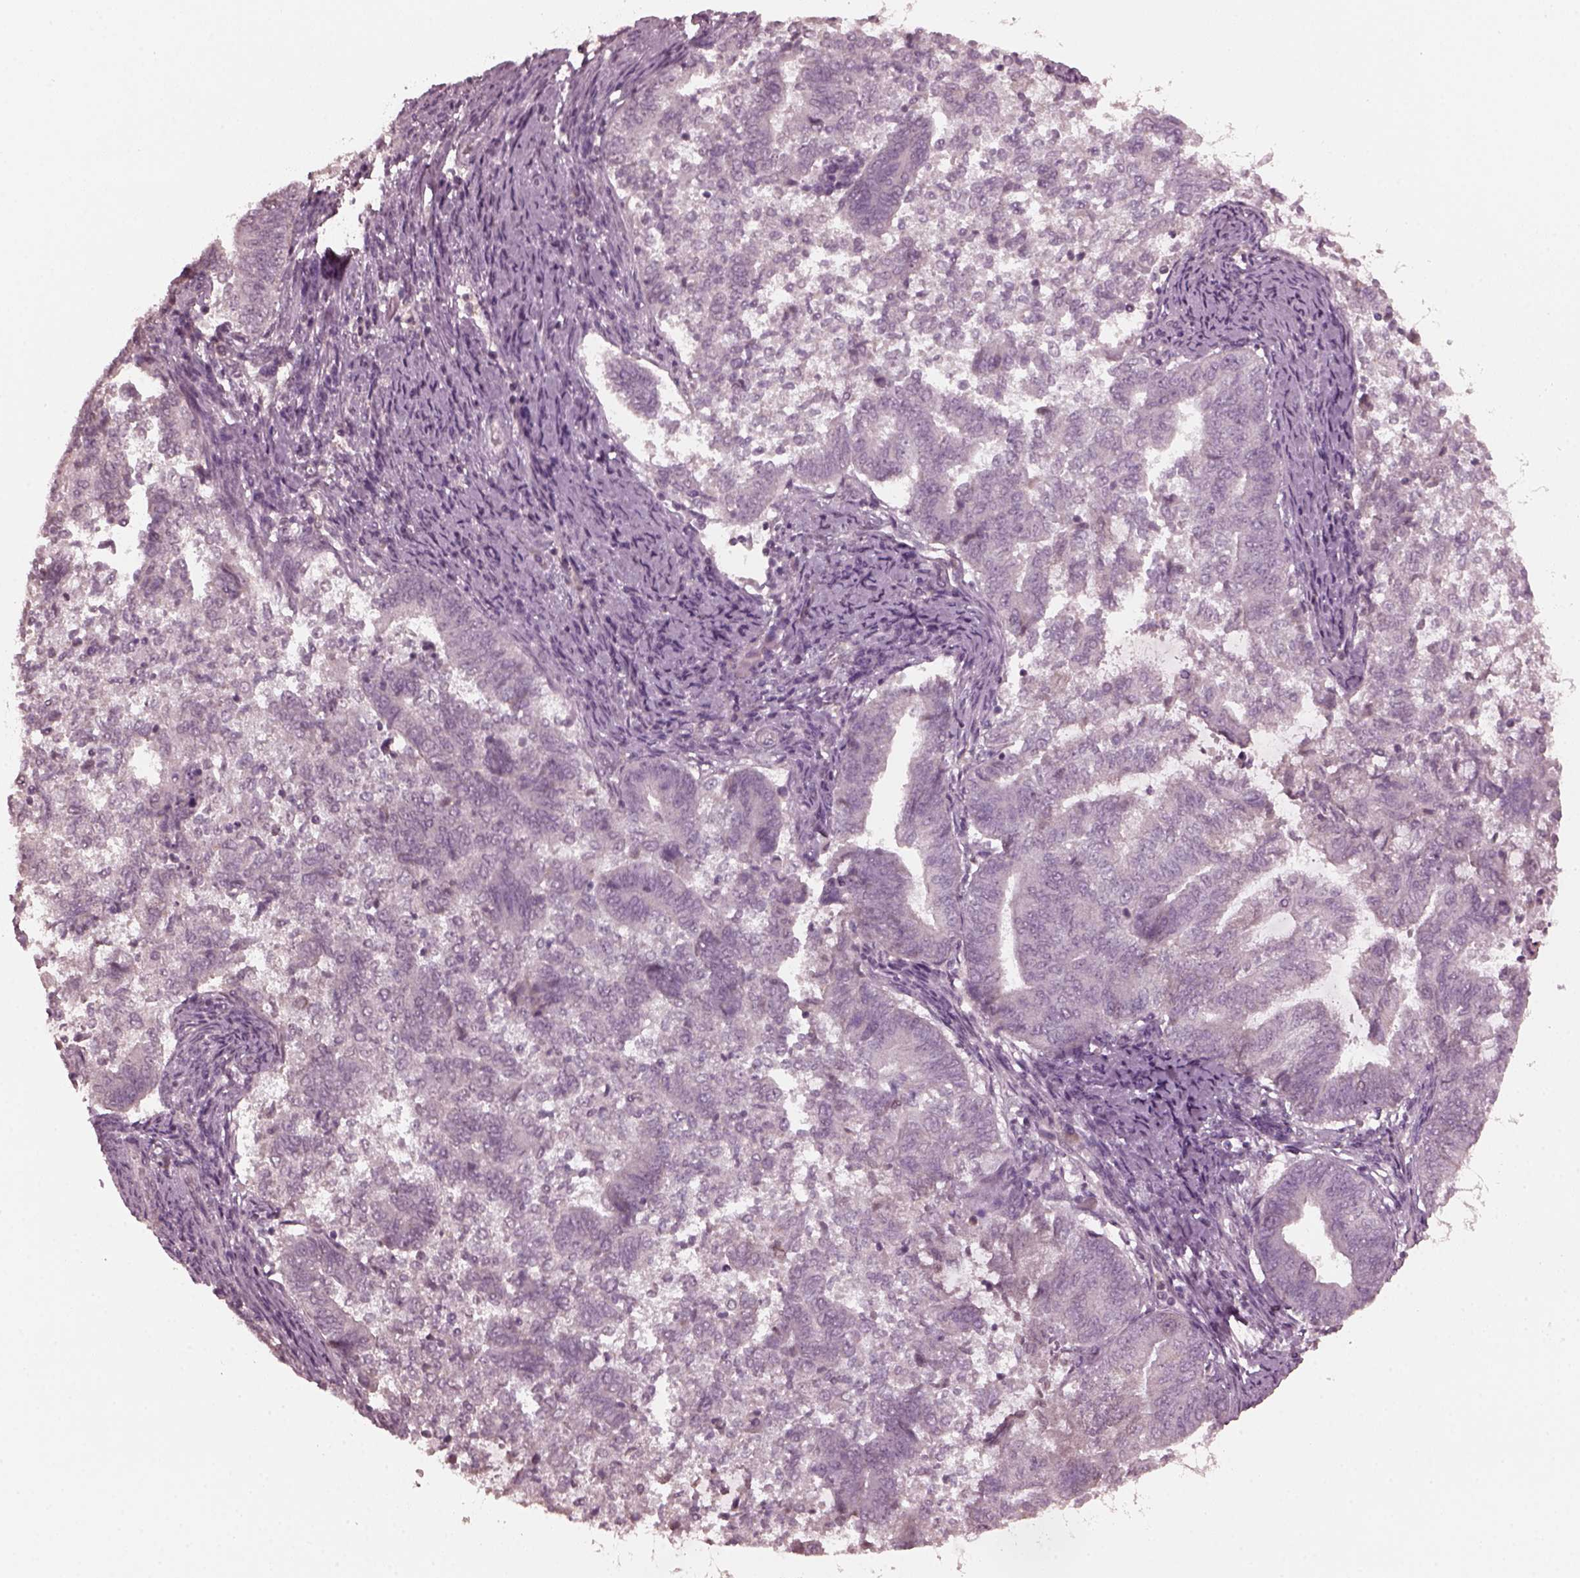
{"staining": {"intensity": "negative", "quantity": "none", "location": "none"}, "tissue": "endometrial cancer", "cell_type": "Tumor cells", "image_type": "cancer", "snomed": [{"axis": "morphology", "description": "Adenocarcinoma, NOS"}, {"axis": "topography", "description": "Endometrium"}], "caption": "Tumor cells are negative for brown protein staining in endometrial adenocarcinoma.", "gene": "KRT79", "patient": {"sex": "female", "age": 65}}